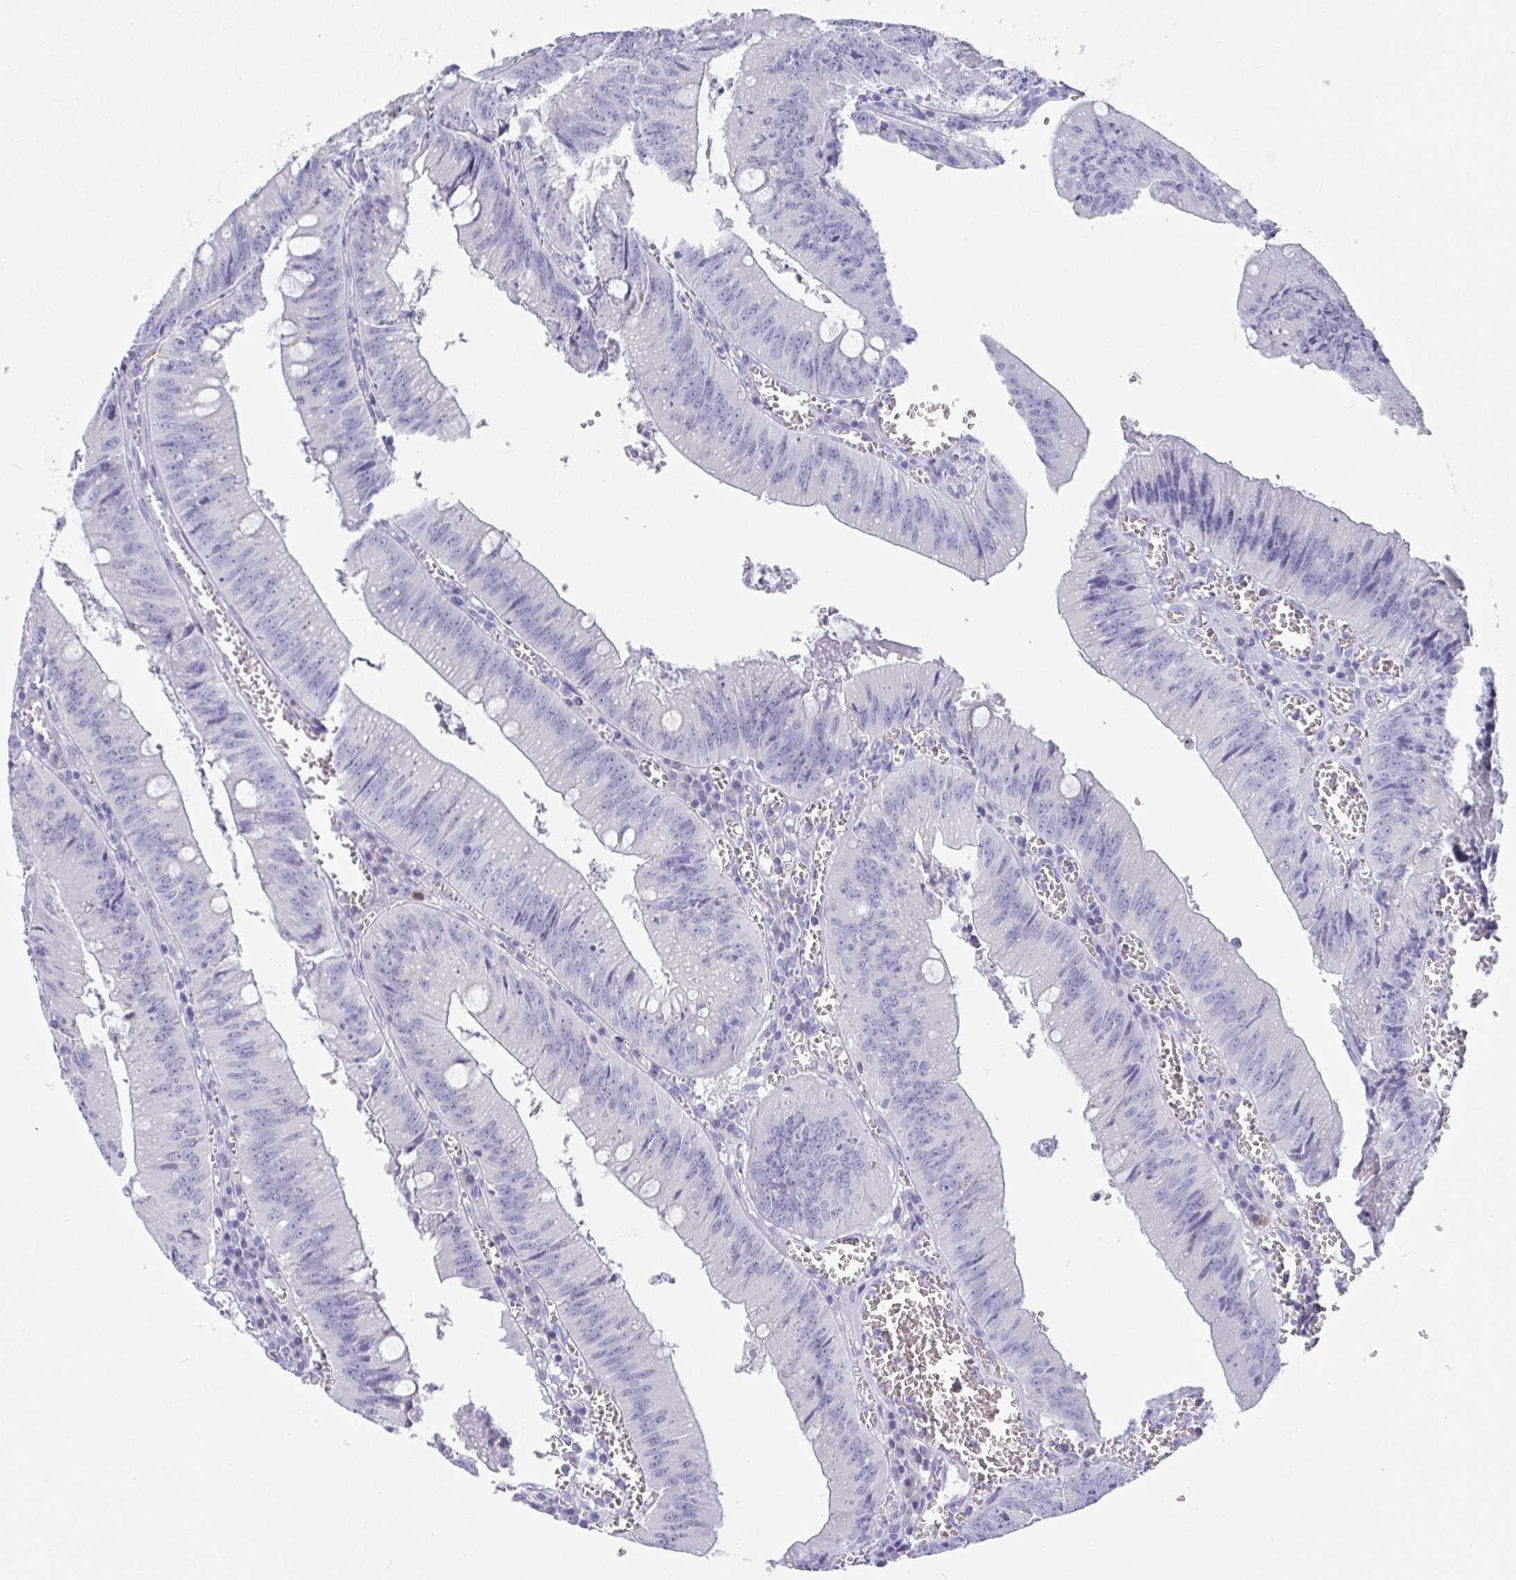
{"staining": {"intensity": "negative", "quantity": "none", "location": "none"}, "tissue": "colorectal cancer", "cell_type": "Tumor cells", "image_type": "cancer", "snomed": [{"axis": "morphology", "description": "Adenocarcinoma, NOS"}, {"axis": "topography", "description": "Rectum"}], "caption": "This is an IHC image of colorectal adenocarcinoma. There is no expression in tumor cells.", "gene": "PLA2G1B", "patient": {"sex": "female", "age": 81}}